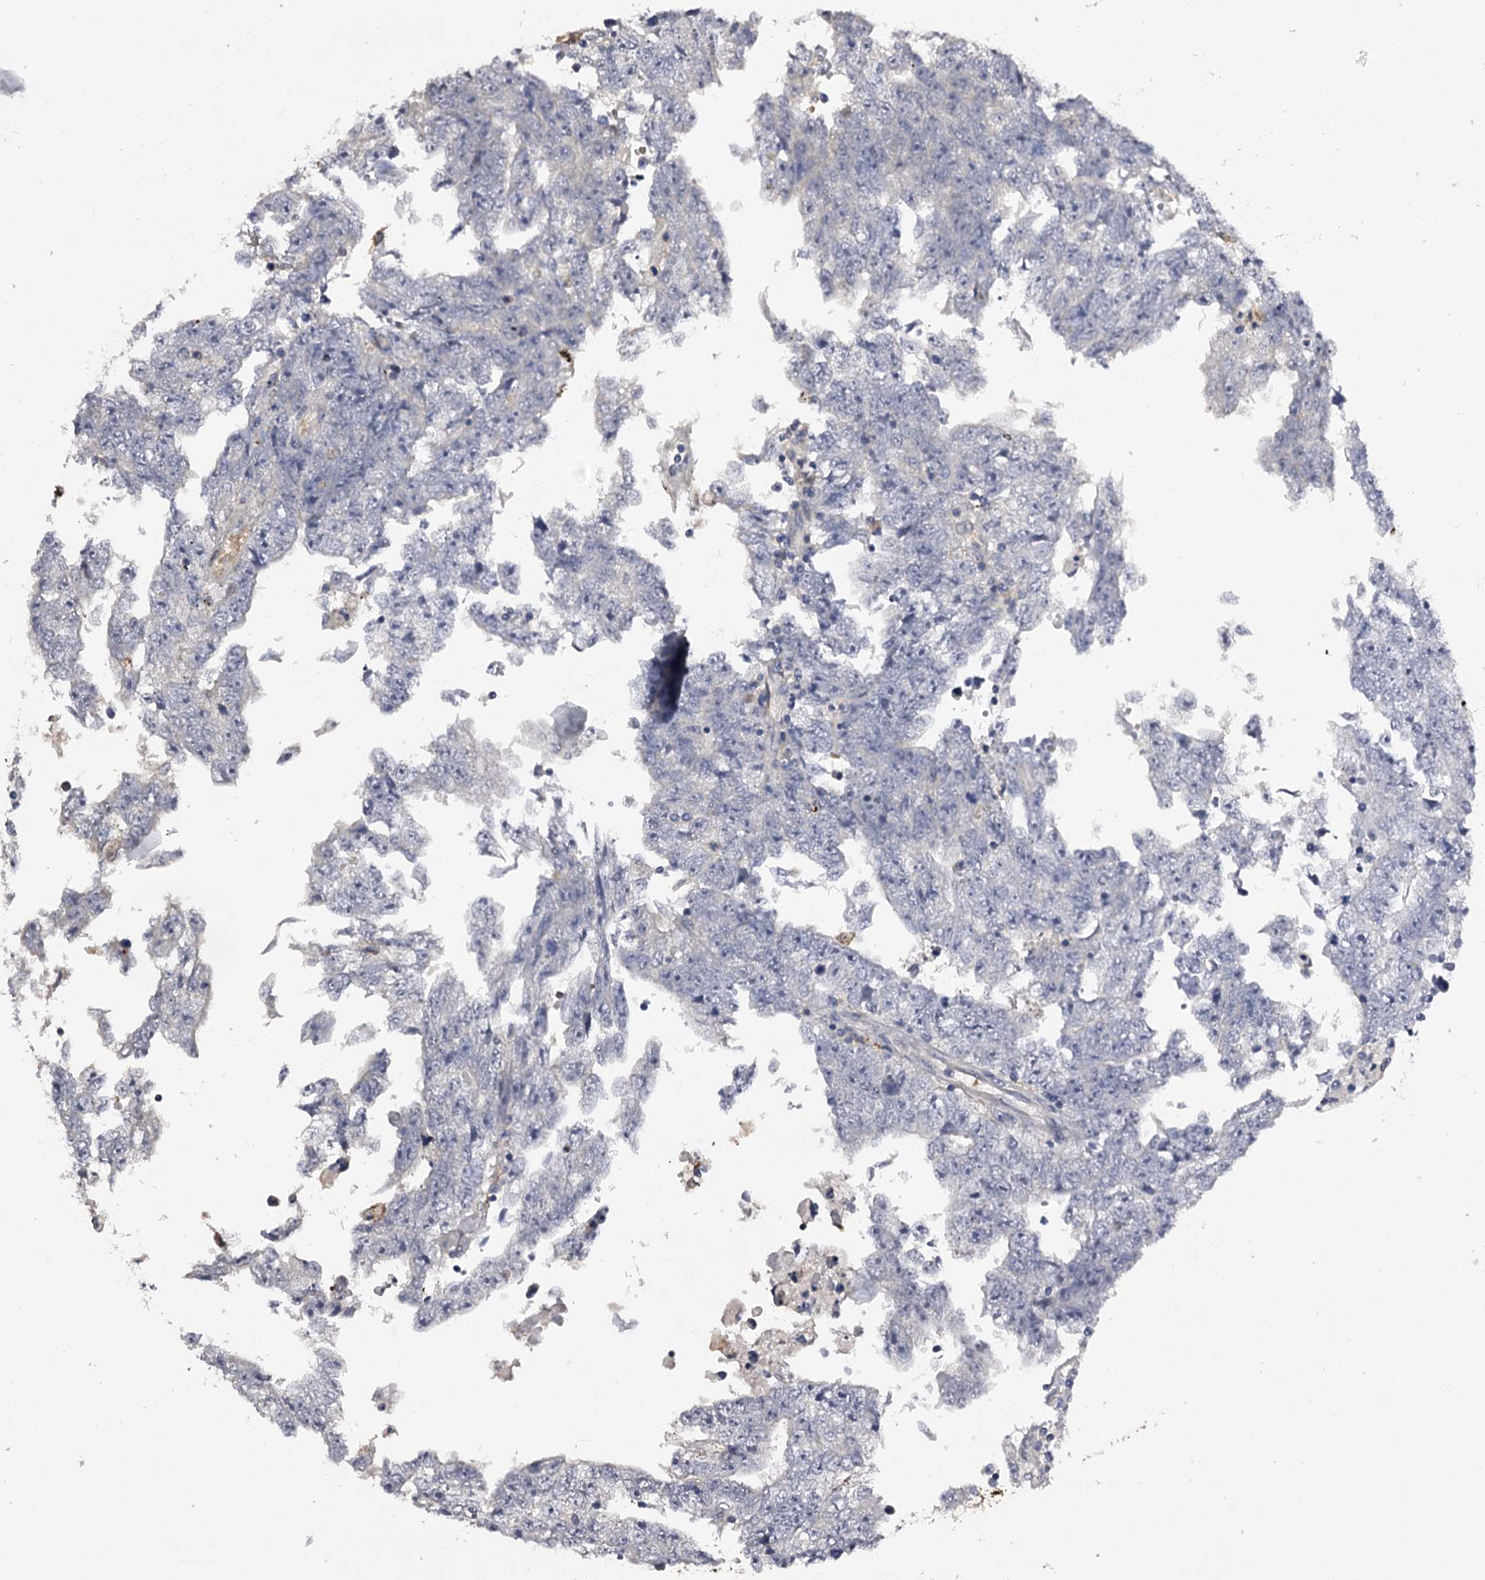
{"staining": {"intensity": "negative", "quantity": "none", "location": "none"}, "tissue": "testis cancer", "cell_type": "Tumor cells", "image_type": "cancer", "snomed": [{"axis": "morphology", "description": "Carcinoma, Embryonal, NOS"}, {"axis": "topography", "description": "Testis"}], "caption": "The IHC histopathology image has no significant expression in tumor cells of testis cancer tissue. (DAB immunohistochemistry (IHC) visualized using brightfield microscopy, high magnification).", "gene": "GSTO1", "patient": {"sex": "male", "age": 25}}